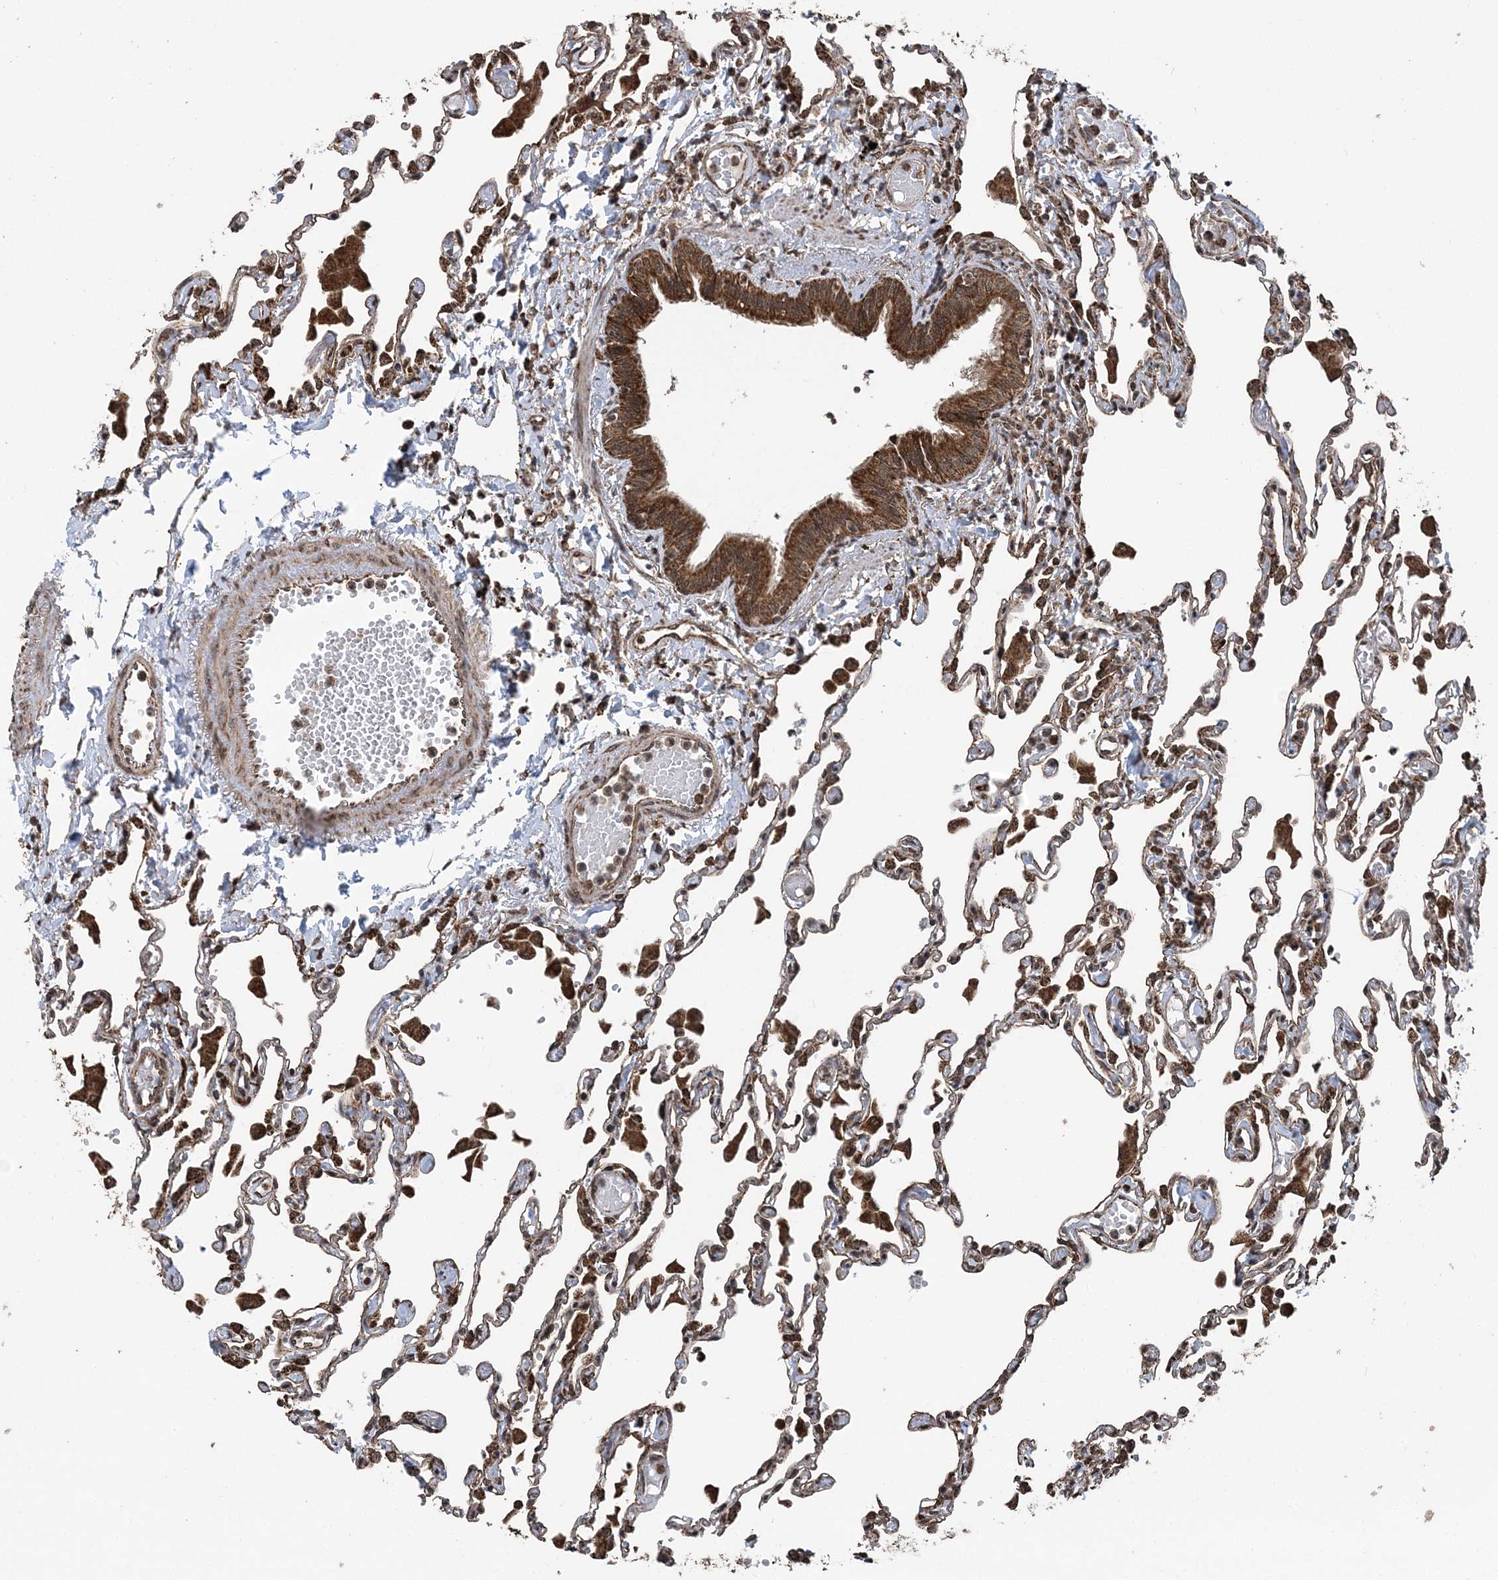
{"staining": {"intensity": "moderate", "quantity": "25%-75%", "location": "cytoplasmic/membranous"}, "tissue": "lung", "cell_type": "Alveolar cells", "image_type": "normal", "snomed": [{"axis": "morphology", "description": "Normal tissue, NOS"}, {"axis": "topography", "description": "Bronchus"}, {"axis": "topography", "description": "Lung"}], "caption": "Immunohistochemistry (IHC) (DAB) staining of unremarkable lung displays moderate cytoplasmic/membranous protein positivity in about 25%-75% of alveolar cells. (Brightfield microscopy of DAB IHC at high magnification).", "gene": "PCBP1", "patient": {"sex": "female", "age": 49}}